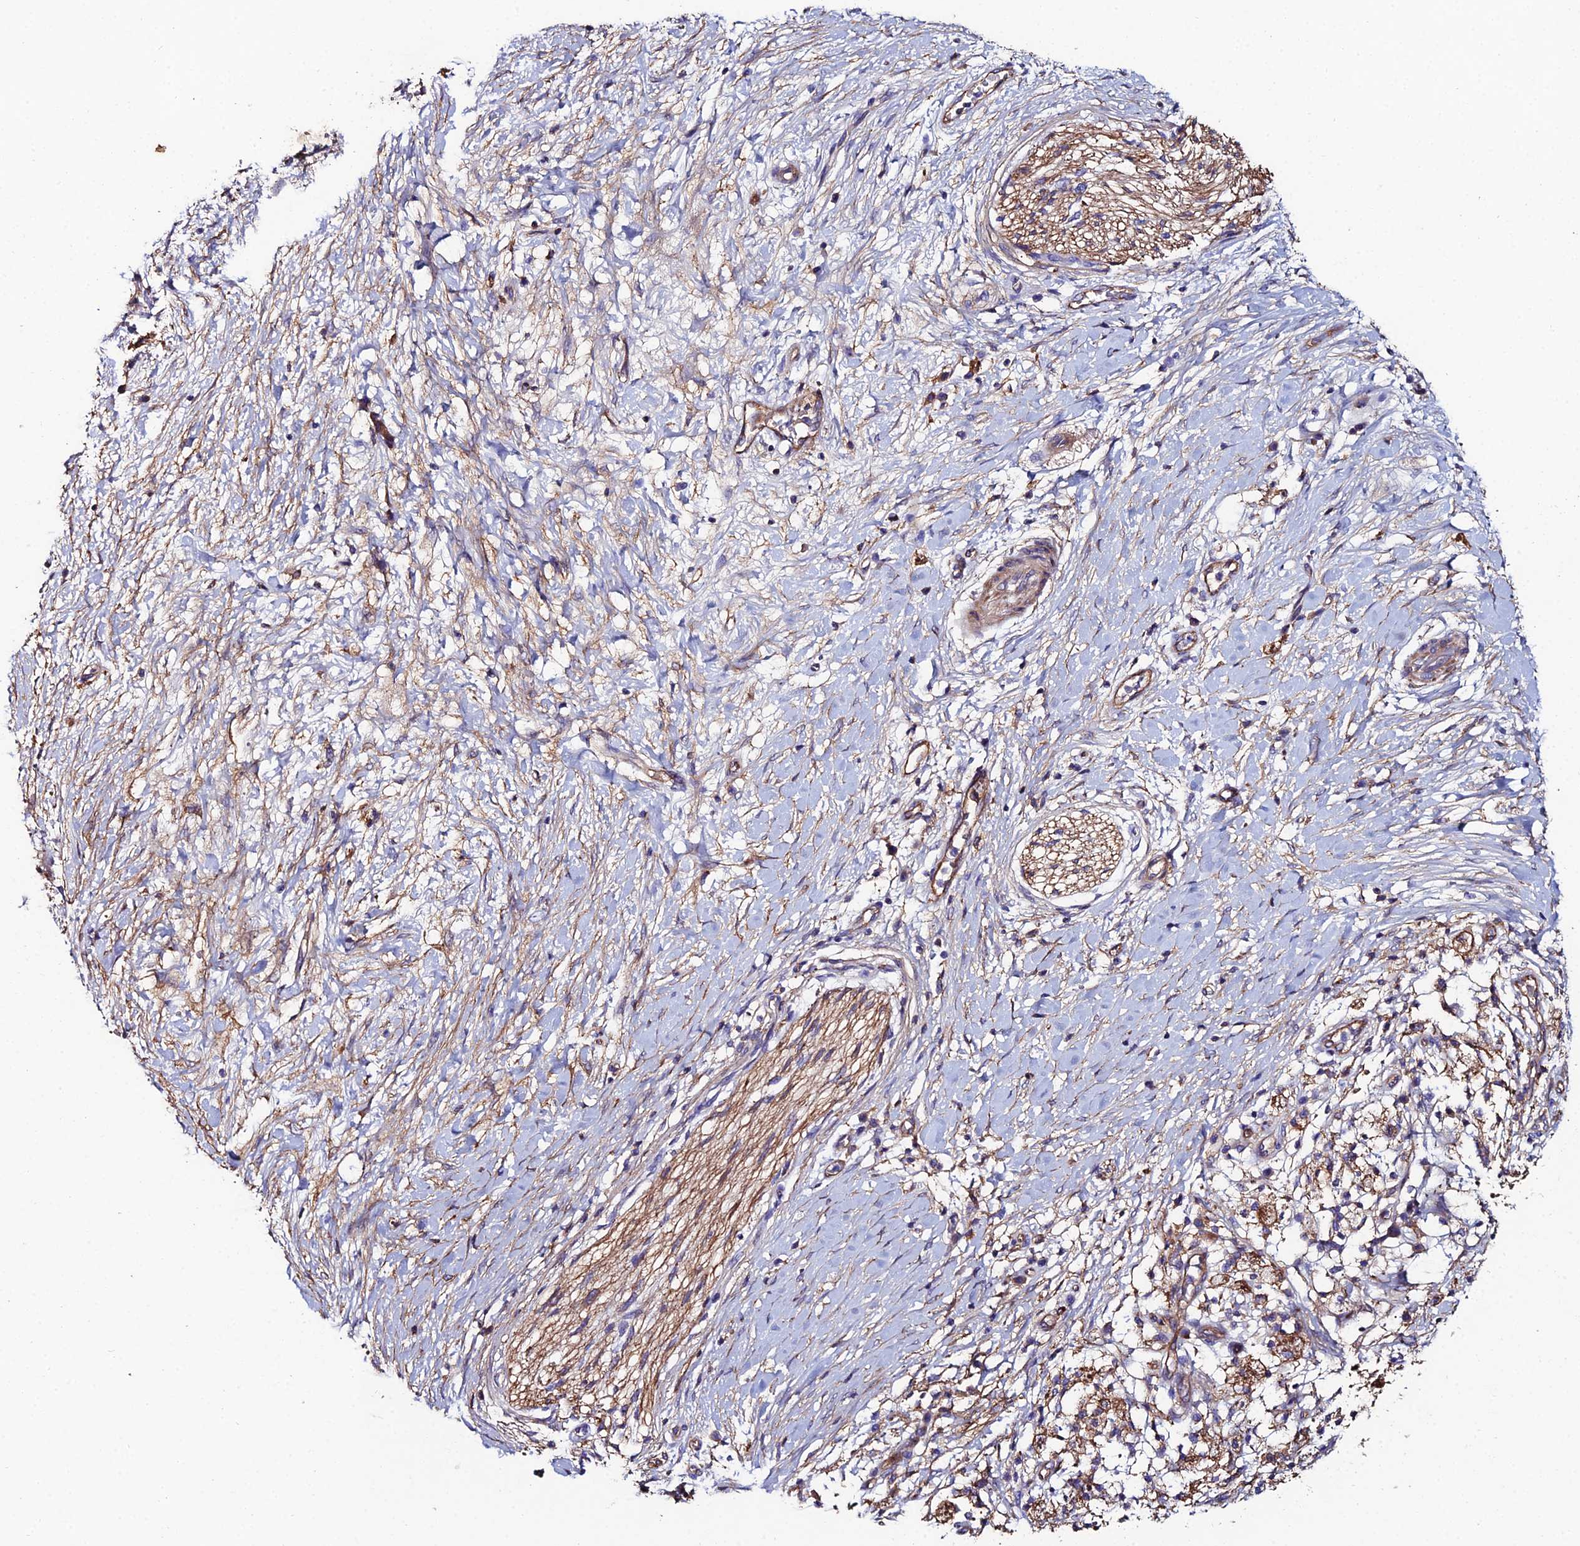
{"staining": {"intensity": "strong", "quantity": "25%-75%", "location": "cytoplasmic/membranous"}, "tissue": "pancreatic cancer", "cell_type": "Tumor cells", "image_type": "cancer", "snomed": [{"axis": "morphology", "description": "Adenocarcinoma, NOS"}, {"axis": "topography", "description": "Pancreas"}], "caption": "Immunohistochemical staining of pancreatic adenocarcinoma displays high levels of strong cytoplasmic/membranous protein expression in about 25%-75% of tumor cells.", "gene": "C6", "patient": {"sex": "male", "age": 68}}